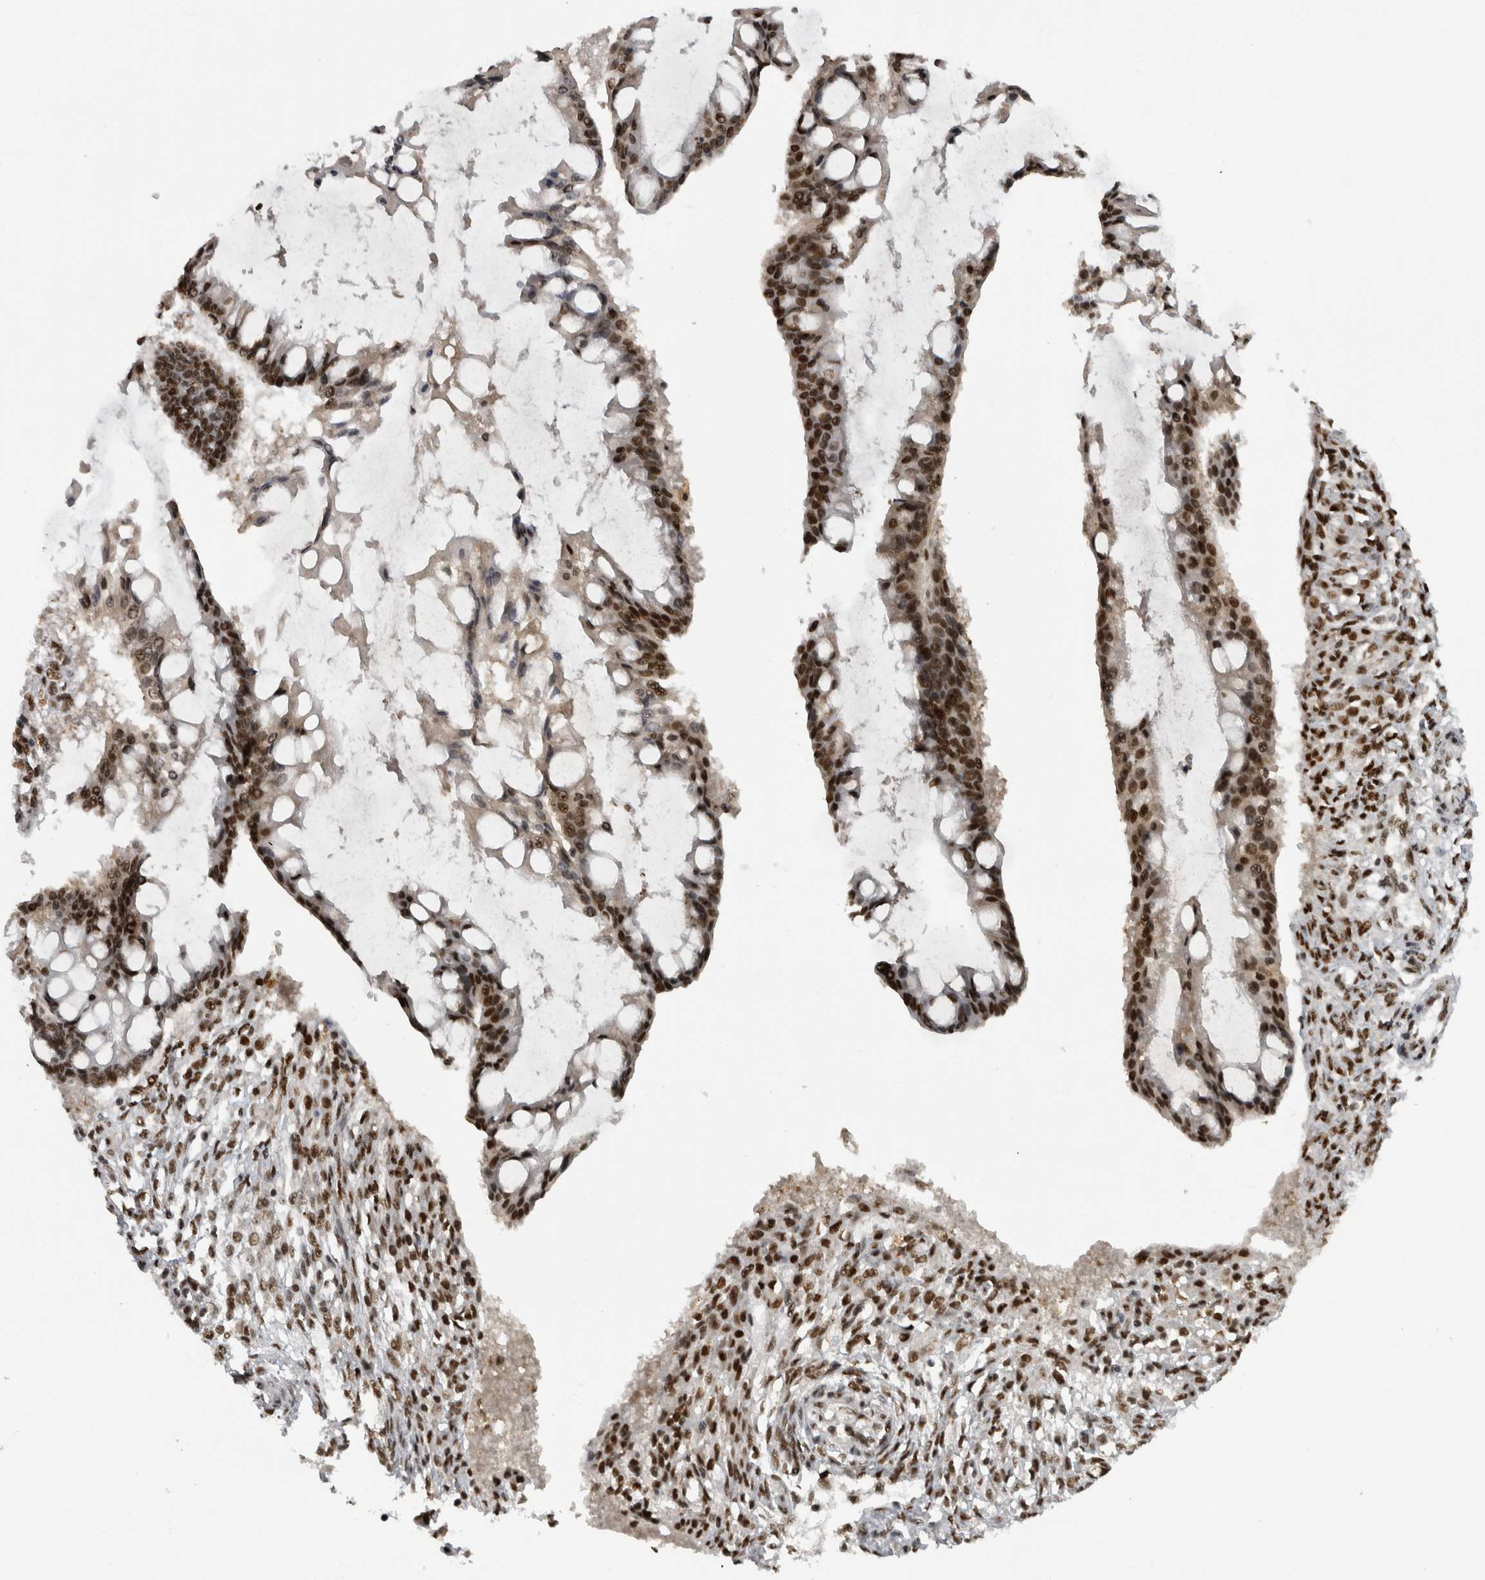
{"staining": {"intensity": "strong", "quantity": ">75%", "location": "nuclear"}, "tissue": "ovarian cancer", "cell_type": "Tumor cells", "image_type": "cancer", "snomed": [{"axis": "morphology", "description": "Cystadenocarcinoma, mucinous, NOS"}, {"axis": "topography", "description": "Ovary"}], "caption": "This image shows IHC staining of human mucinous cystadenocarcinoma (ovarian), with high strong nuclear positivity in about >75% of tumor cells.", "gene": "ZSCAN2", "patient": {"sex": "female", "age": 73}}